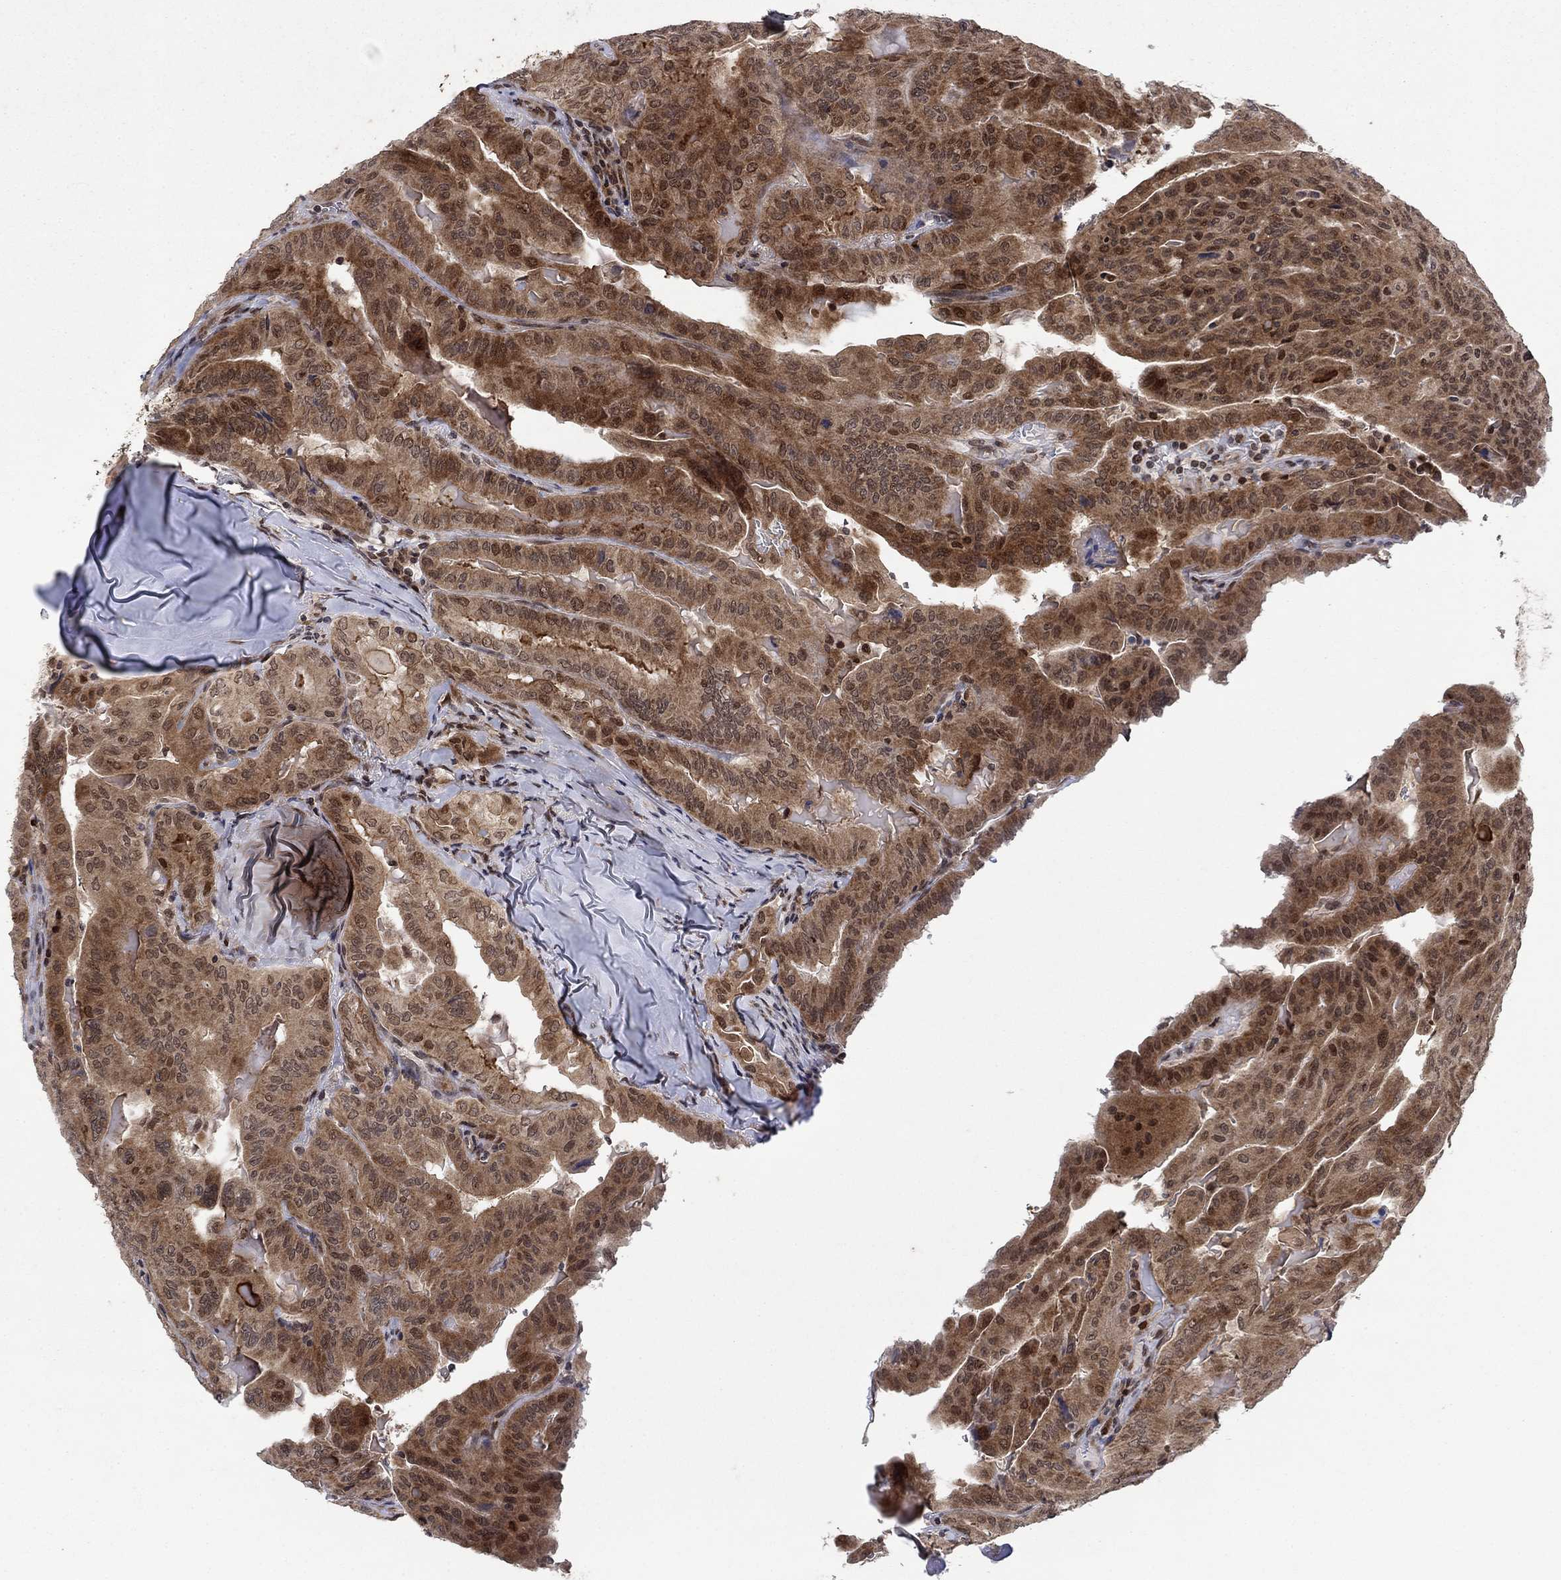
{"staining": {"intensity": "moderate", "quantity": "25%-75%", "location": "cytoplasmic/membranous,nuclear"}, "tissue": "thyroid cancer", "cell_type": "Tumor cells", "image_type": "cancer", "snomed": [{"axis": "morphology", "description": "Papillary adenocarcinoma, NOS"}, {"axis": "topography", "description": "Thyroid gland"}], "caption": "This is an image of immunohistochemistry (IHC) staining of thyroid cancer (papillary adenocarcinoma), which shows moderate staining in the cytoplasmic/membranous and nuclear of tumor cells.", "gene": "PRICKLE4", "patient": {"sex": "female", "age": 68}}